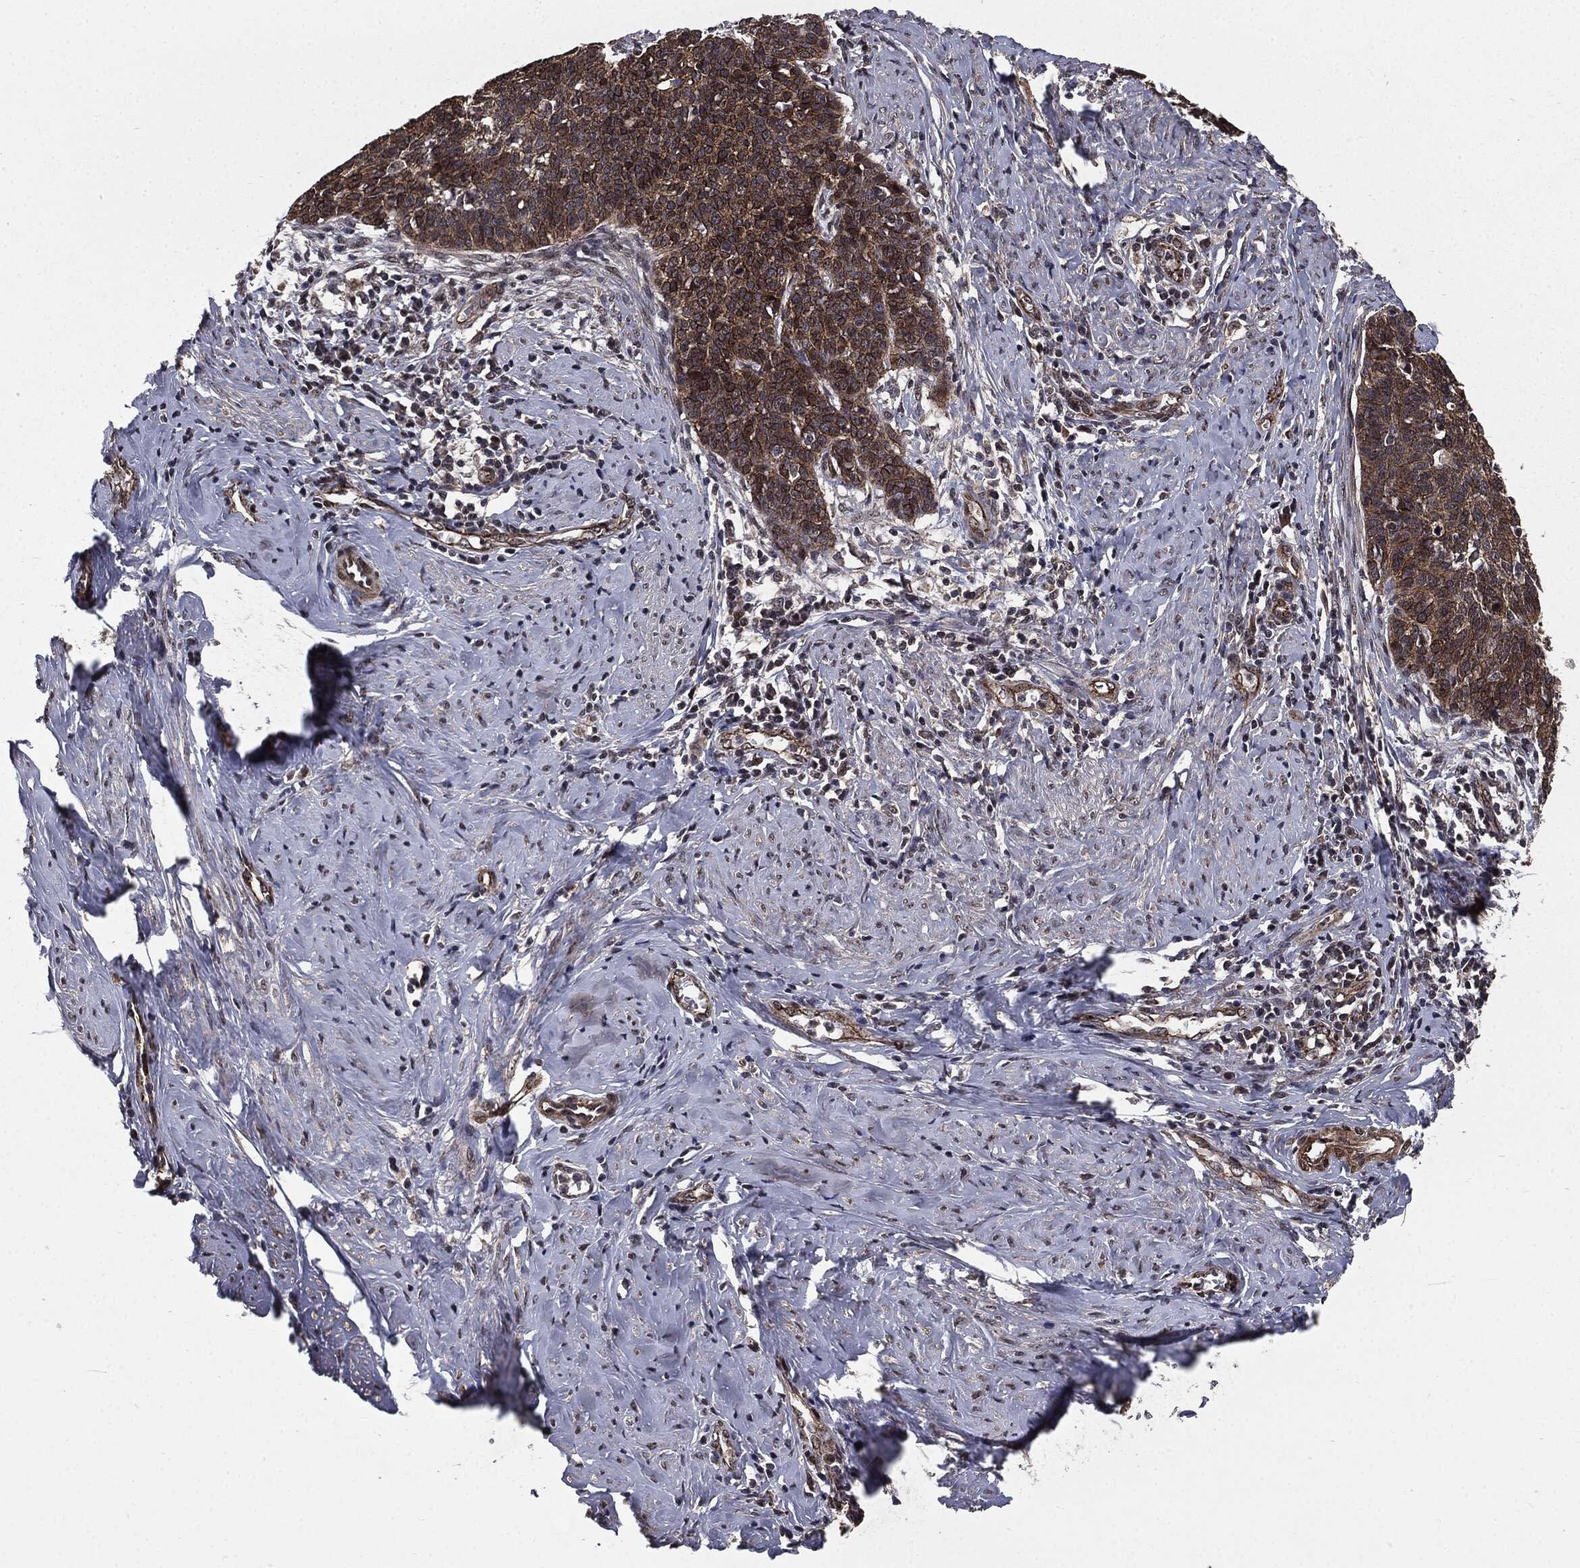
{"staining": {"intensity": "moderate", "quantity": ">75%", "location": "cytoplasmic/membranous"}, "tissue": "cervical cancer", "cell_type": "Tumor cells", "image_type": "cancer", "snomed": [{"axis": "morphology", "description": "Normal tissue, NOS"}, {"axis": "morphology", "description": "Squamous cell carcinoma, NOS"}, {"axis": "topography", "description": "Cervix"}], "caption": "Immunohistochemistry of human squamous cell carcinoma (cervical) displays medium levels of moderate cytoplasmic/membranous staining in approximately >75% of tumor cells.", "gene": "PTPA", "patient": {"sex": "female", "age": 39}}